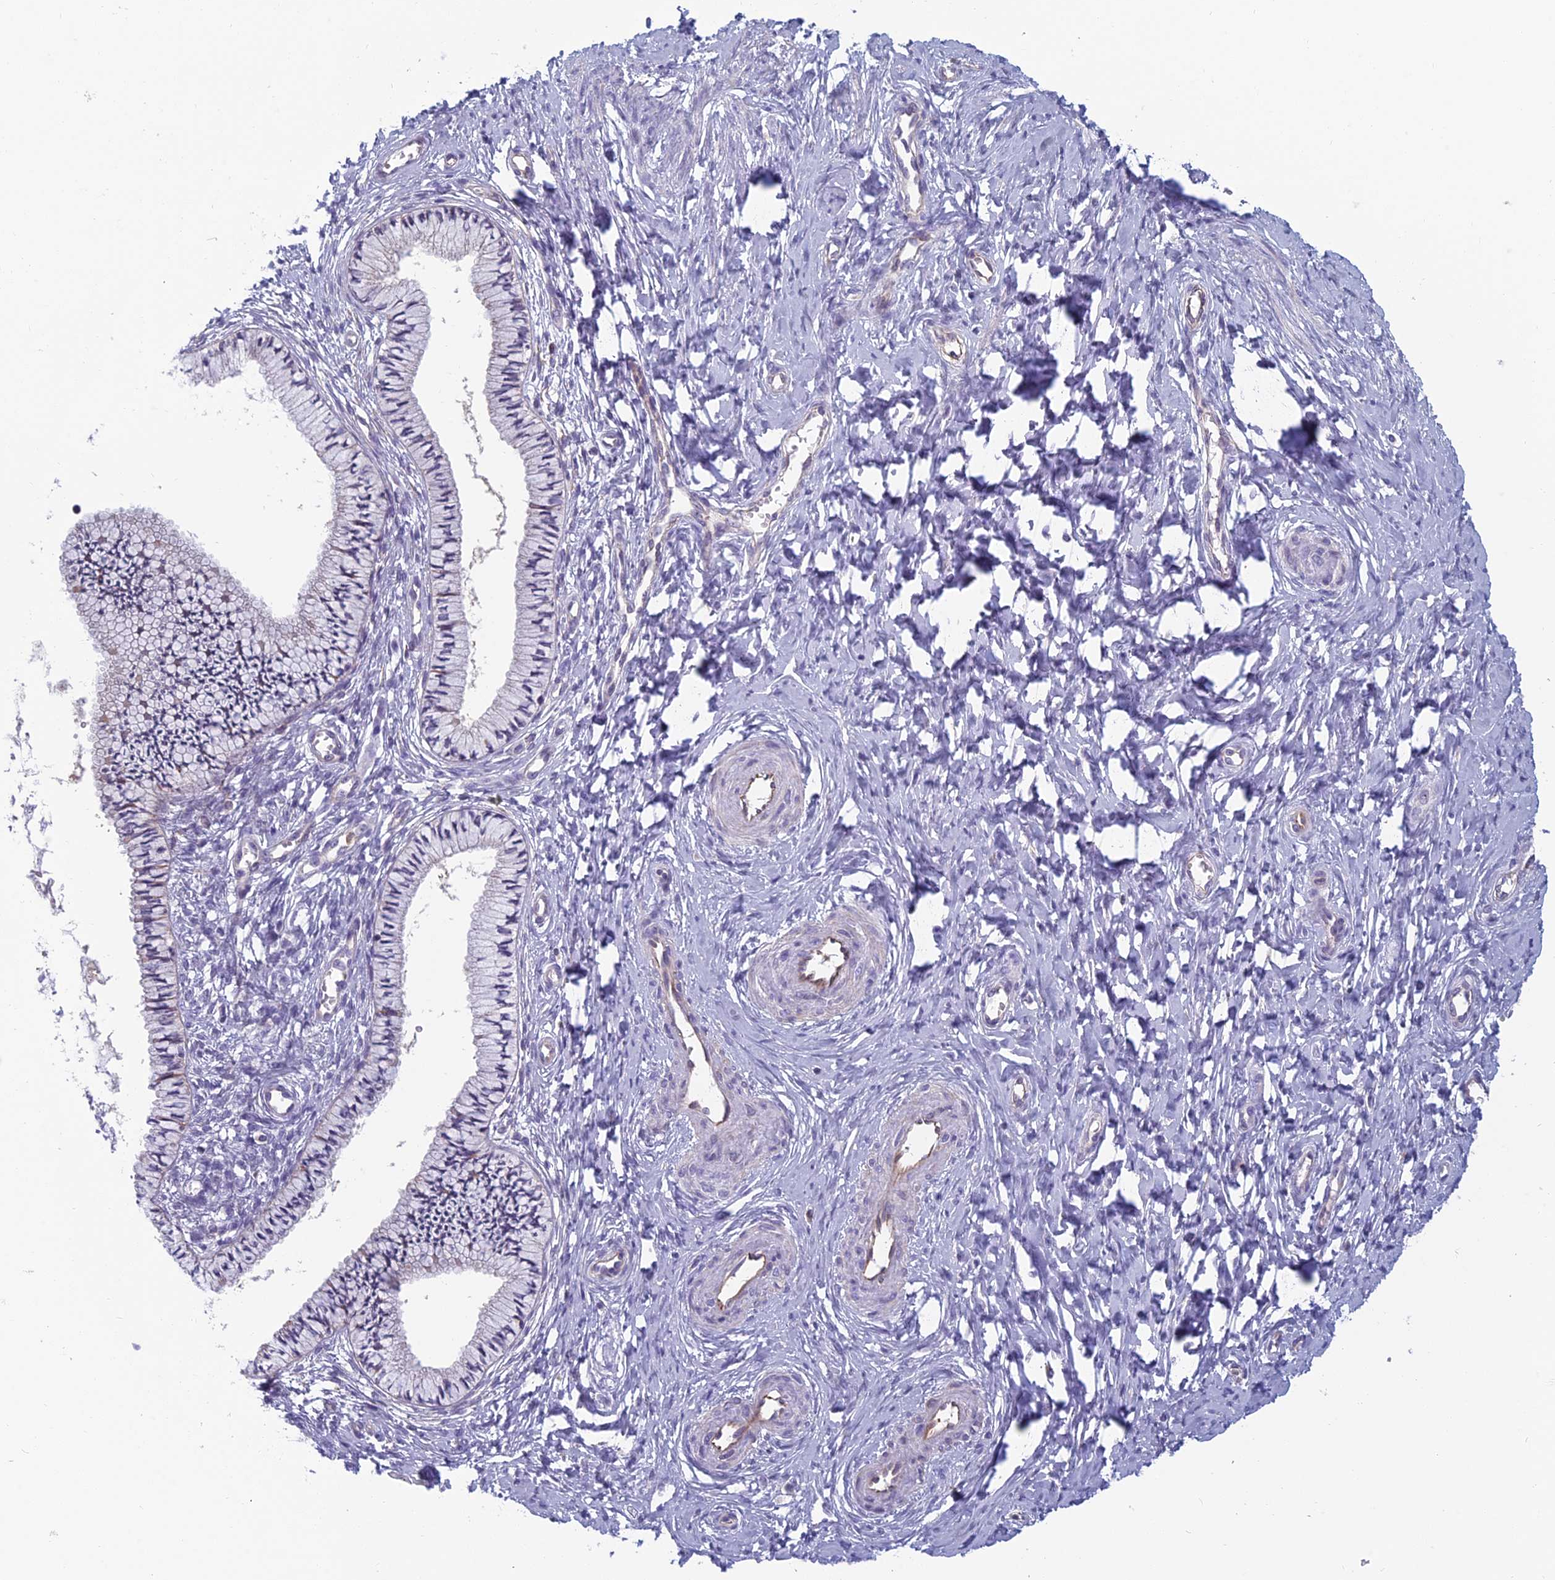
{"staining": {"intensity": "weak", "quantity": "<25%", "location": "nuclear"}, "tissue": "cervix", "cell_type": "Glandular cells", "image_type": "normal", "snomed": [{"axis": "morphology", "description": "Normal tissue, NOS"}, {"axis": "topography", "description": "Cervix"}], "caption": "Protein analysis of normal cervix exhibits no significant positivity in glandular cells. The staining is performed using DAB brown chromogen with nuclei counter-stained in using hematoxylin.", "gene": "NOC2L", "patient": {"sex": "female", "age": 36}}